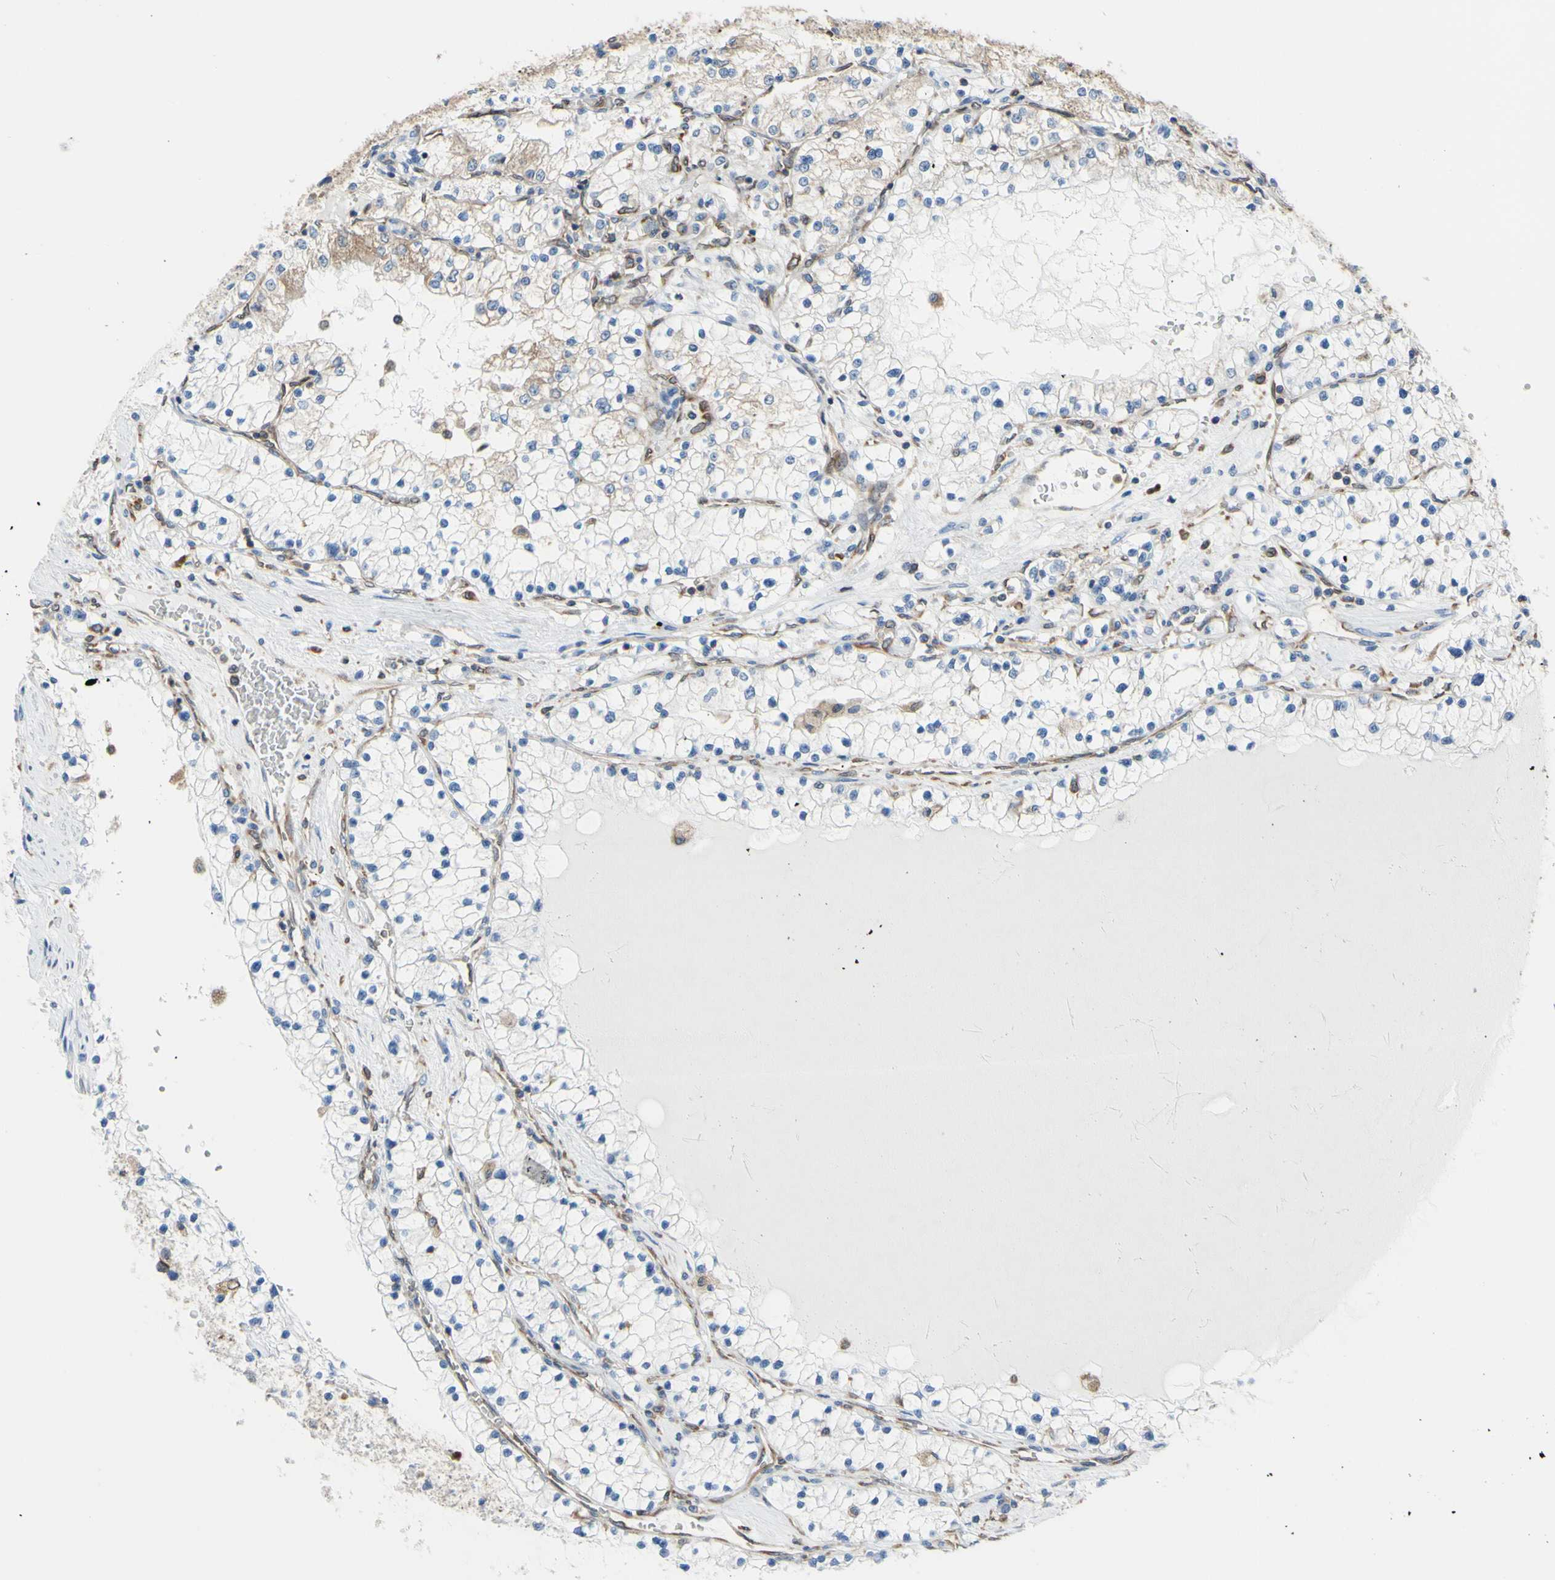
{"staining": {"intensity": "weak", "quantity": "25%-75%", "location": "cytoplasmic/membranous"}, "tissue": "renal cancer", "cell_type": "Tumor cells", "image_type": "cancer", "snomed": [{"axis": "morphology", "description": "Adenocarcinoma, NOS"}, {"axis": "topography", "description": "Kidney"}], "caption": "Renal cancer (adenocarcinoma) tissue reveals weak cytoplasmic/membranous positivity in approximately 25%-75% of tumor cells", "gene": "MGST2", "patient": {"sex": "male", "age": 68}}